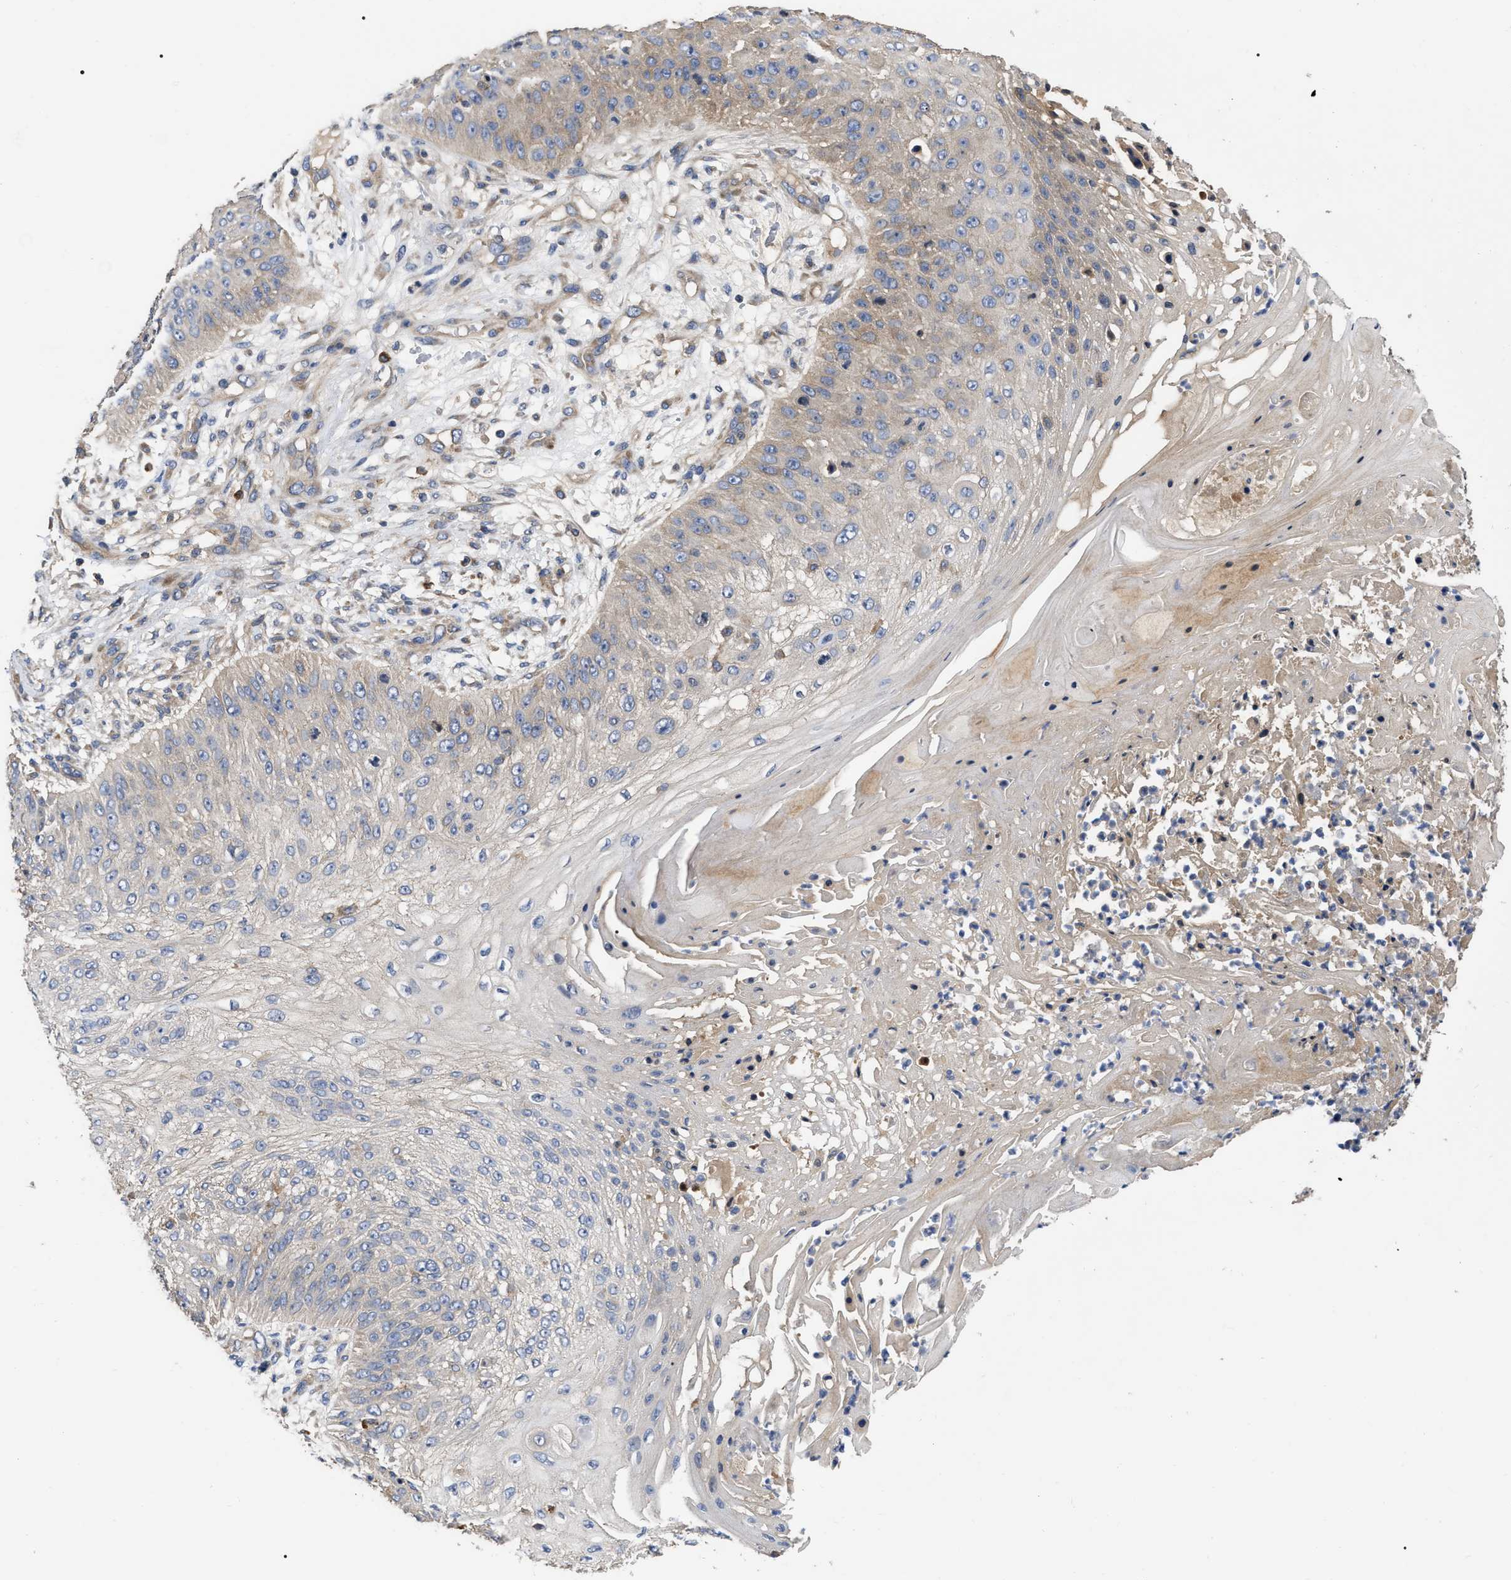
{"staining": {"intensity": "weak", "quantity": "<25%", "location": "cytoplasmic/membranous"}, "tissue": "skin cancer", "cell_type": "Tumor cells", "image_type": "cancer", "snomed": [{"axis": "morphology", "description": "Squamous cell carcinoma, NOS"}, {"axis": "topography", "description": "Skin"}], "caption": "A high-resolution histopathology image shows IHC staining of skin cancer (squamous cell carcinoma), which shows no significant positivity in tumor cells.", "gene": "RAP1GDS1", "patient": {"sex": "female", "age": 80}}